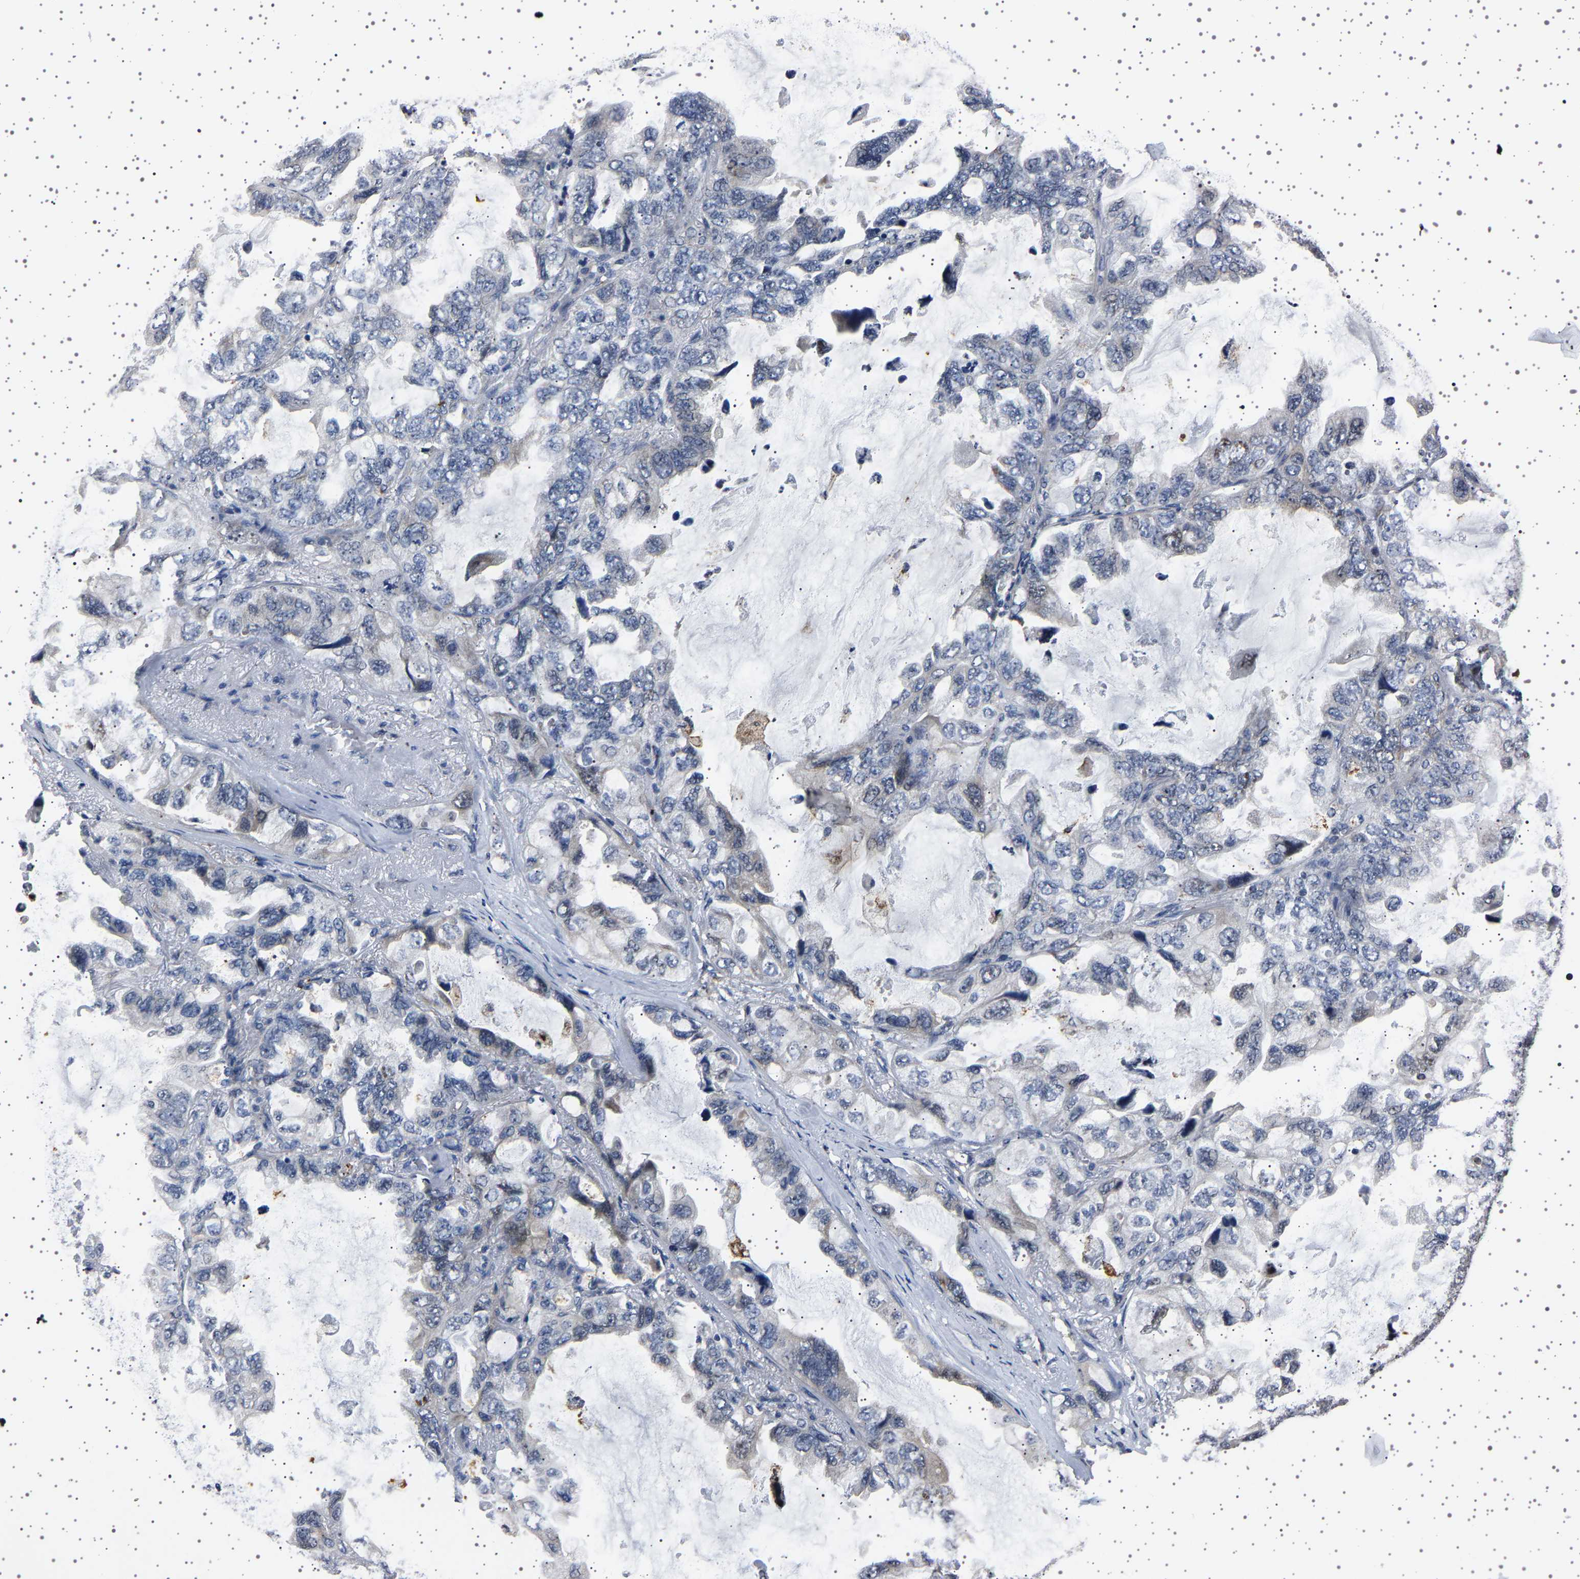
{"staining": {"intensity": "negative", "quantity": "none", "location": "none"}, "tissue": "lung cancer", "cell_type": "Tumor cells", "image_type": "cancer", "snomed": [{"axis": "morphology", "description": "Squamous cell carcinoma, NOS"}, {"axis": "topography", "description": "Lung"}], "caption": "This is an immunohistochemistry image of human lung cancer. There is no staining in tumor cells.", "gene": "IL10RB", "patient": {"sex": "female", "age": 73}}